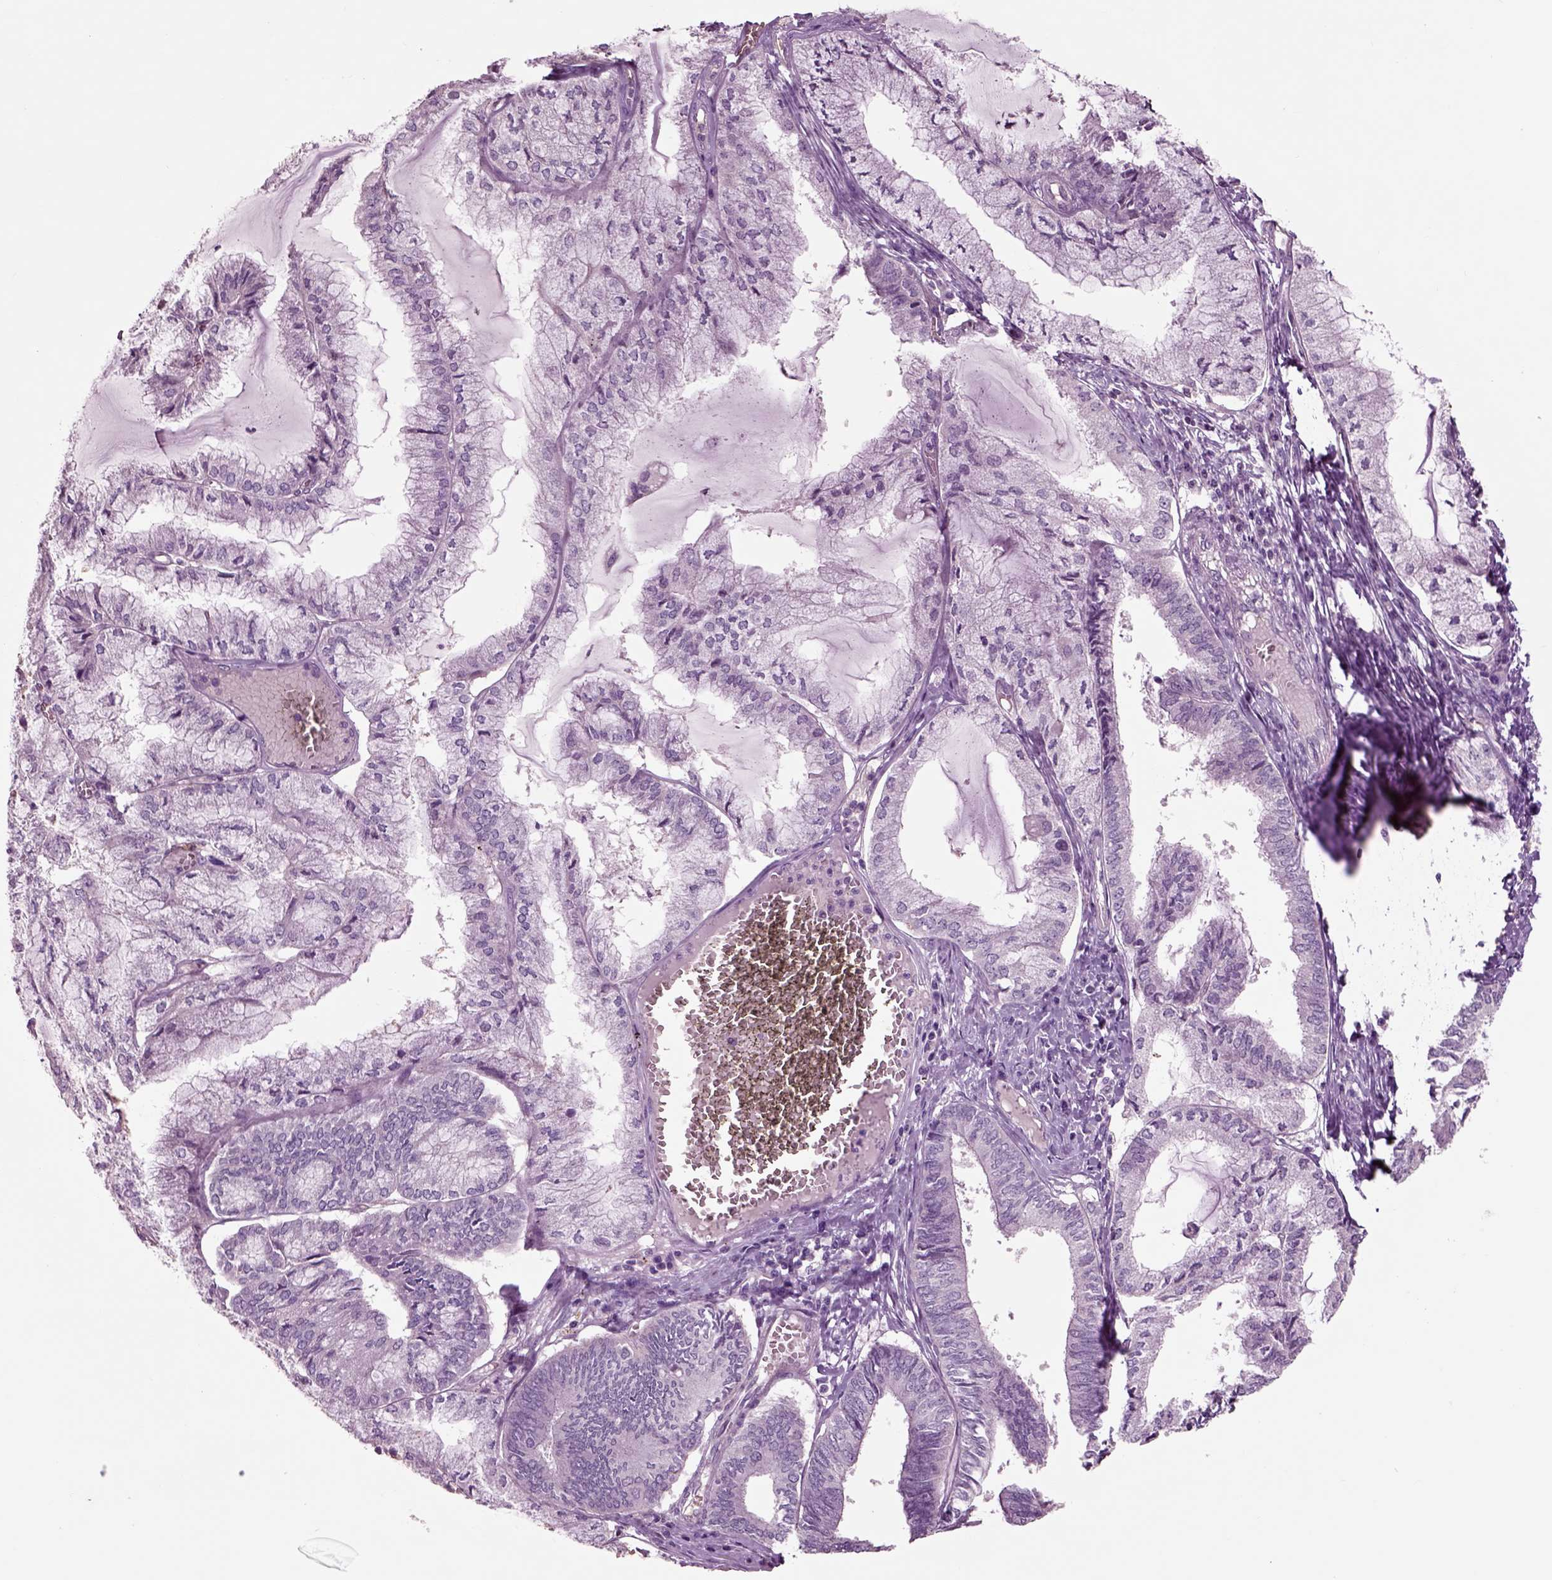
{"staining": {"intensity": "negative", "quantity": "none", "location": "none"}, "tissue": "endometrial cancer", "cell_type": "Tumor cells", "image_type": "cancer", "snomed": [{"axis": "morphology", "description": "Carcinoma, NOS"}, {"axis": "topography", "description": "Endometrium"}], "caption": "A micrograph of human carcinoma (endometrial) is negative for staining in tumor cells.", "gene": "CHGB", "patient": {"sex": "female", "age": 62}}